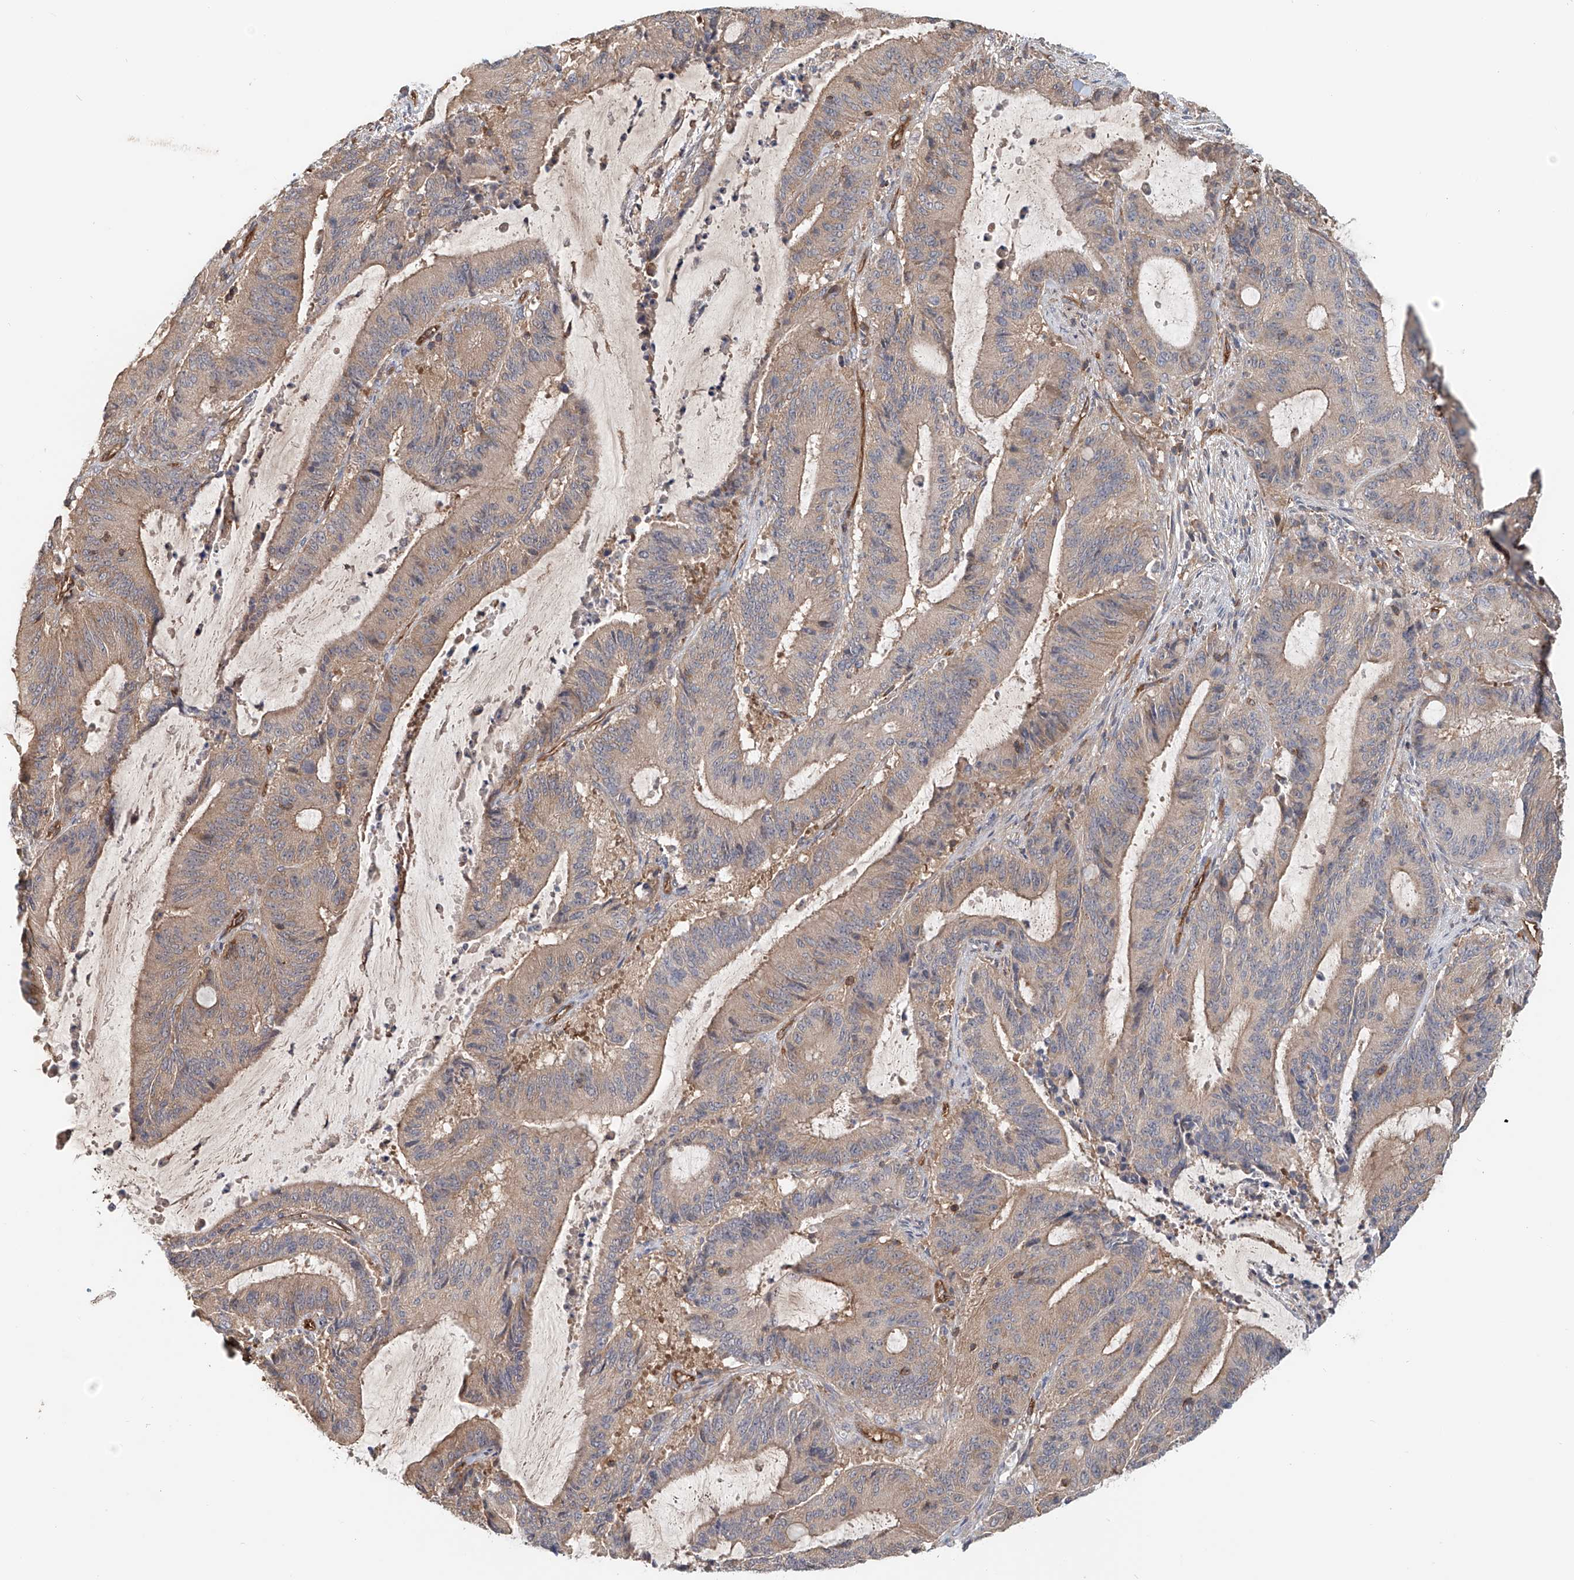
{"staining": {"intensity": "weak", "quantity": "25%-75%", "location": "cytoplasmic/membranous"}, "tissue": "liver cancer", "cell_type": "Tumor cells", "image_type": "cancer", "snomed": [{"axis": "morphology", "description": "Normal tissue, NOS"}, {"axis": "morphology", "description": "Cholangiocarcinoma"}, {"axis": "topography", "description": "Liver"}, {"axis": "topography", "description": "Peripheral nerve tissue"}], "caption": "This histopathology image displays immunohistochemistry (IHC) staining of human cholangiocarcinoma (liver), with low weak cytoplasmic/membranous staining in approximately 25%-75% of tumor cells.", "gene": "FRYL", "patient": {"sex": "female", "age": 73}}